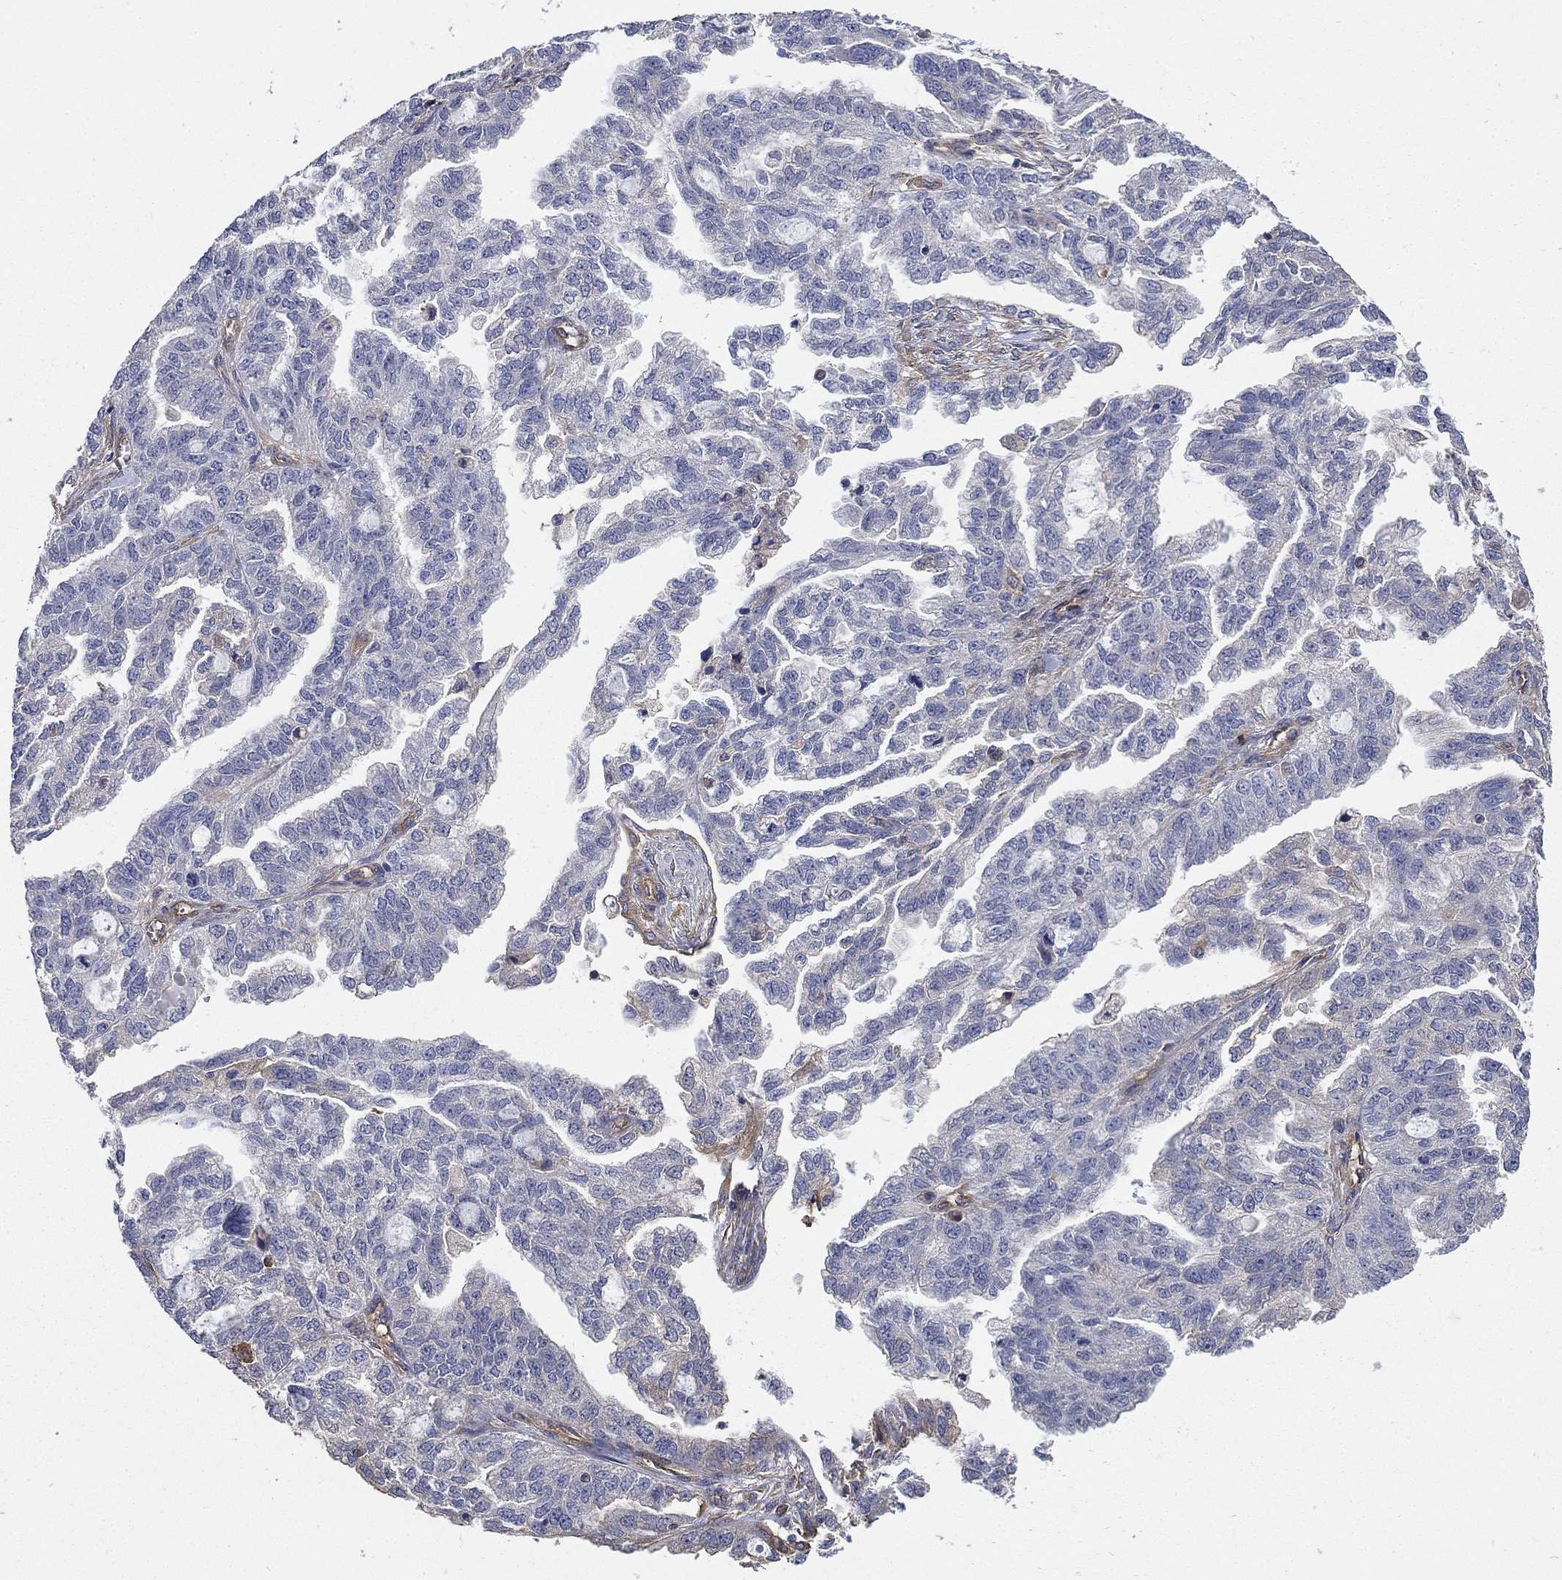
{"staining": {"intensity": "moderate", "quantity": "25%-75%", "location": "cytoplasmic/membranous"}, "tissue": "ovarian cancer", "cell_type": "Tumor cells", "image_type": "cancer", "snomed": [{"axis": "morphology", "description": "Cystadenocarcinoma, serous, NOS"}, {"axis": "topography", "description": "Ovary"}], "caption": "Approximately 25%-75% of tumor cells in ovarian cancer display moderate cytoplasmic/membranous protein staining as visualized by brown immunohistochemical staining.", "gene": "DPYSL2", "patient": {"sex": "female", "age": 51}}